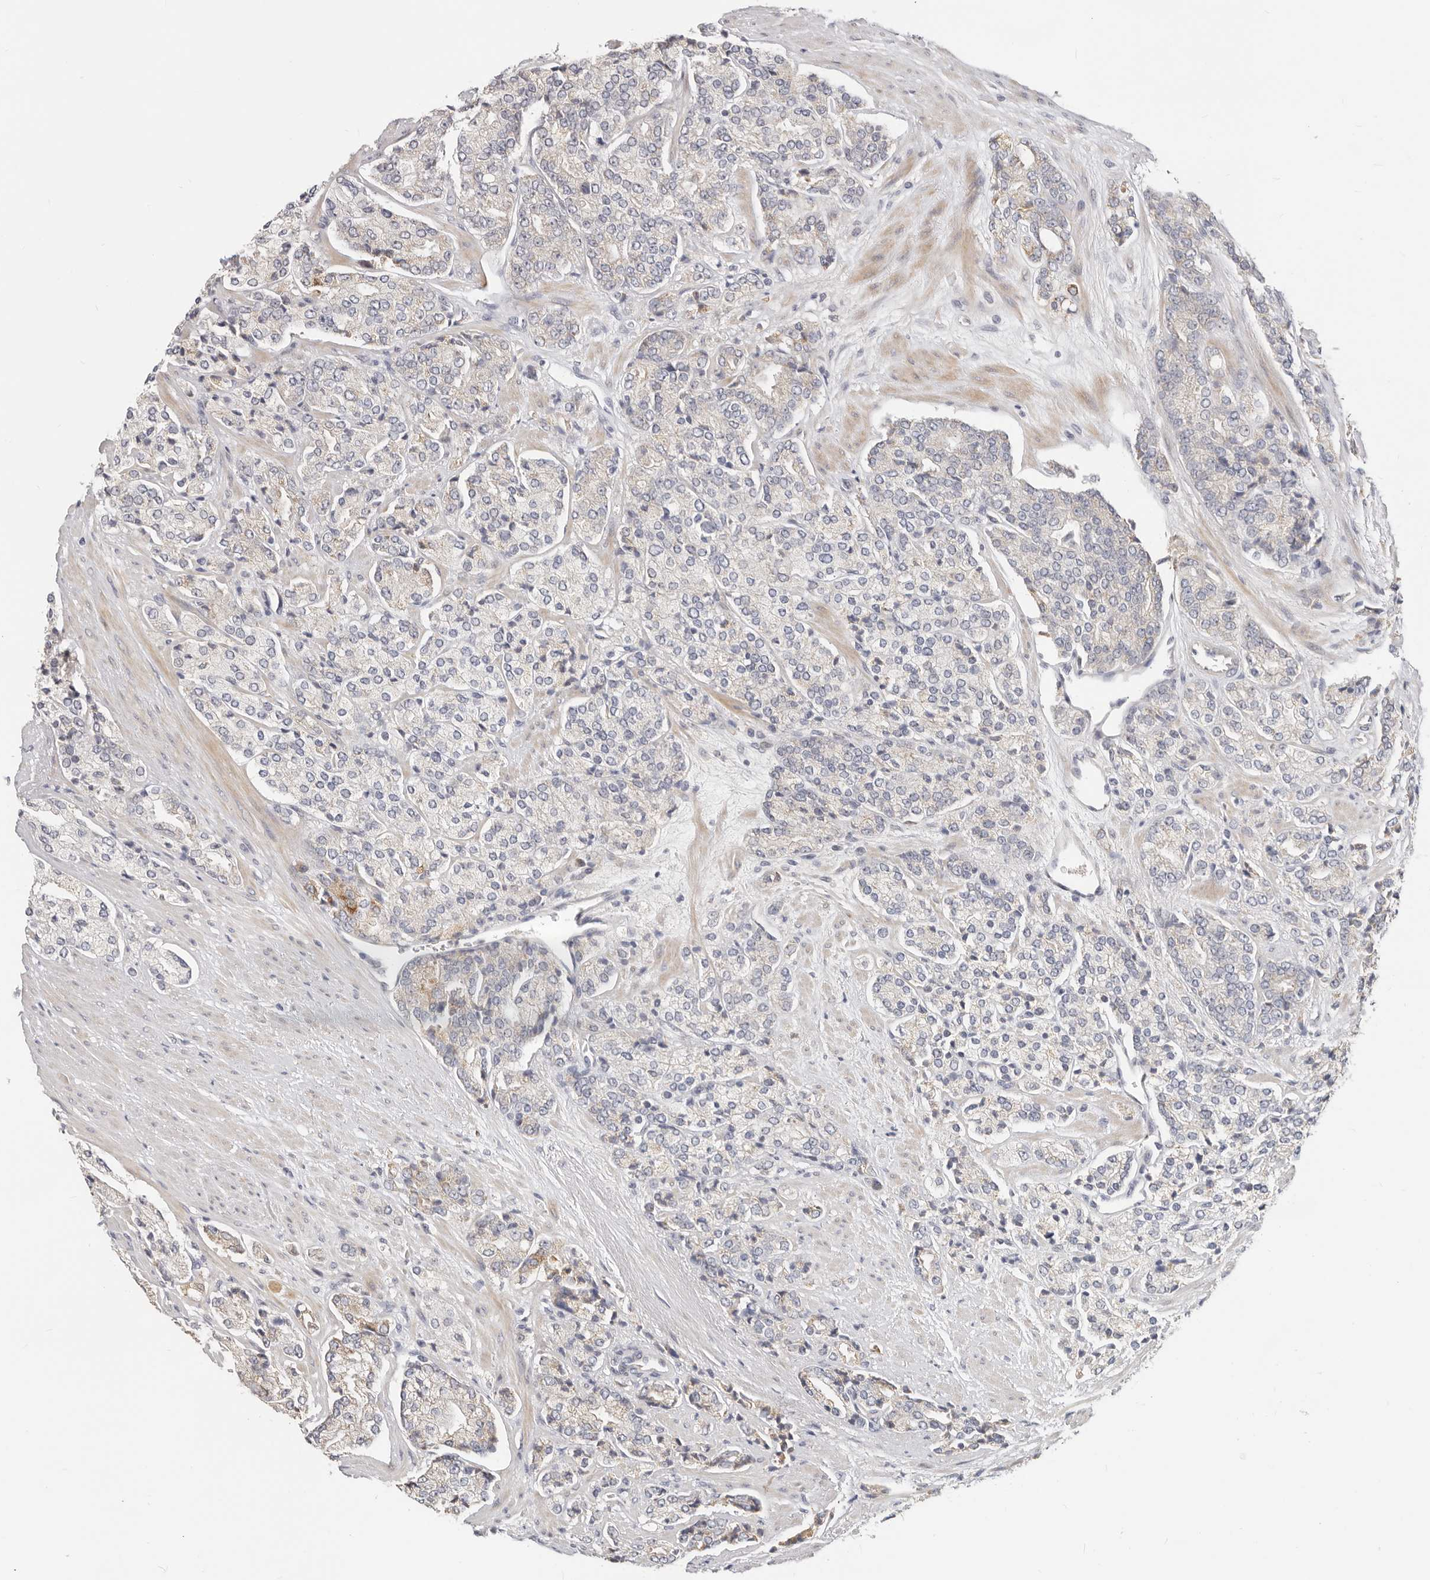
{"staining": {"intensity": "negative", "quantity": "none", "location": "none"}, "tissue": "prostate cancer", "cell_type": "Tumor cells", "image_type": "cancer", "snomed": [{"axis": "morphology", "description": "Adenocarcinoma, High grade"}, {"axis": "topography", "description": "Prostate"}], "caption": "Immunohistochemistry (IHC) micrograph of neoplastic tissue: prostate cancer stained with DAB displays no significant protein expression in tumor cells.", "gene": "TFB2M", "patient": {"sex": "male", "age": 71}}